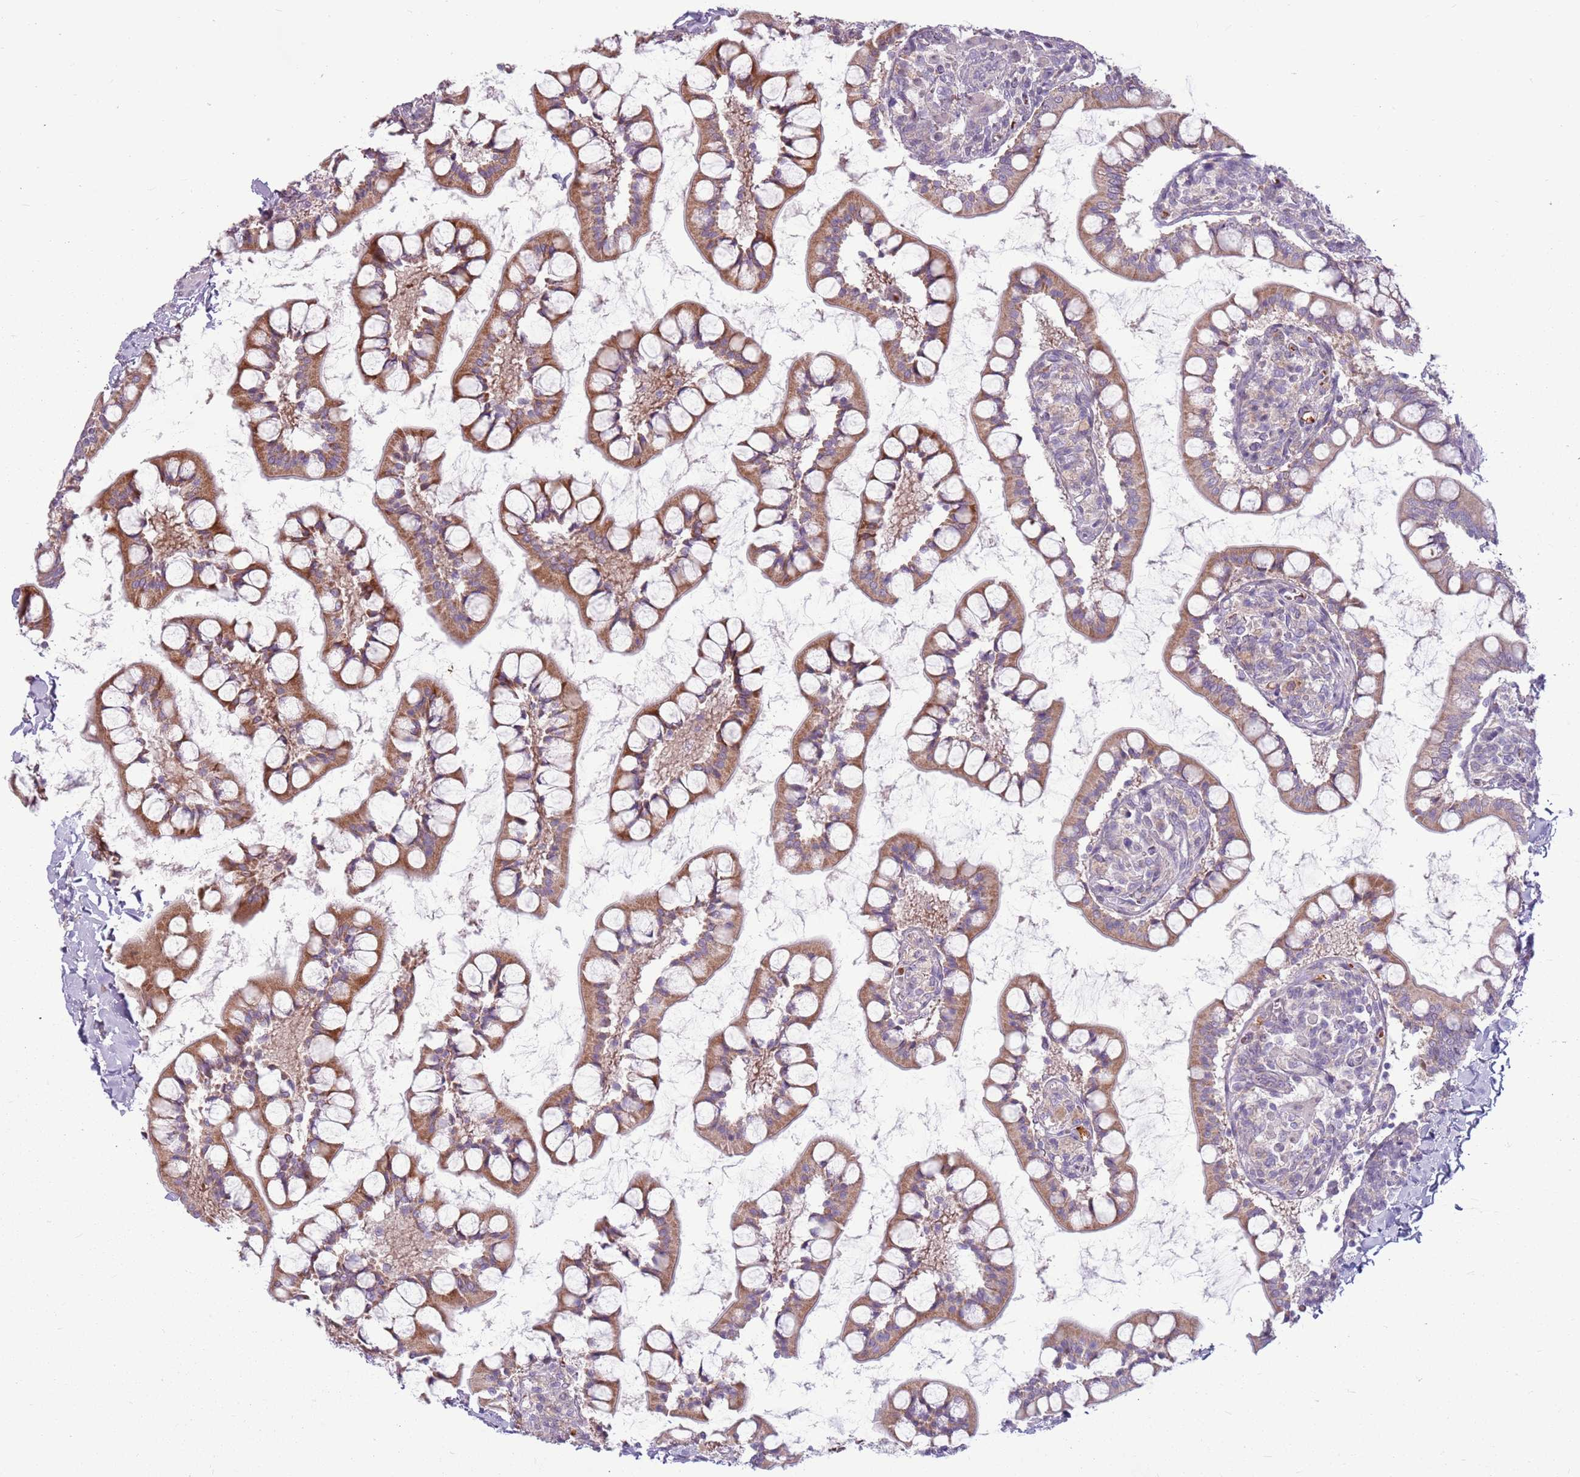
{"staining": {"intensity": "moderate", "quantity": ">75%", "location": "cytoplasmic/membranous"}, "tissue": "small intestine", "cell_type": "Glandular cells", "image_type": "normal", "snomed": [{"axis": "morphology", "description": "Normal tissue, NOS"}, {"axis": "topography", "description": "Small intestine"}], "caption": "Unremarkable small intestine shows moderate cytoplasmic/membranous expression in approximately >75% of glandular cells, visualized by immunohistochemistry. (DAB IHC with brightfield microscopy, high magnification).", "gene": "HSPA14", "patient": {"sex": "male", "age": 52}}